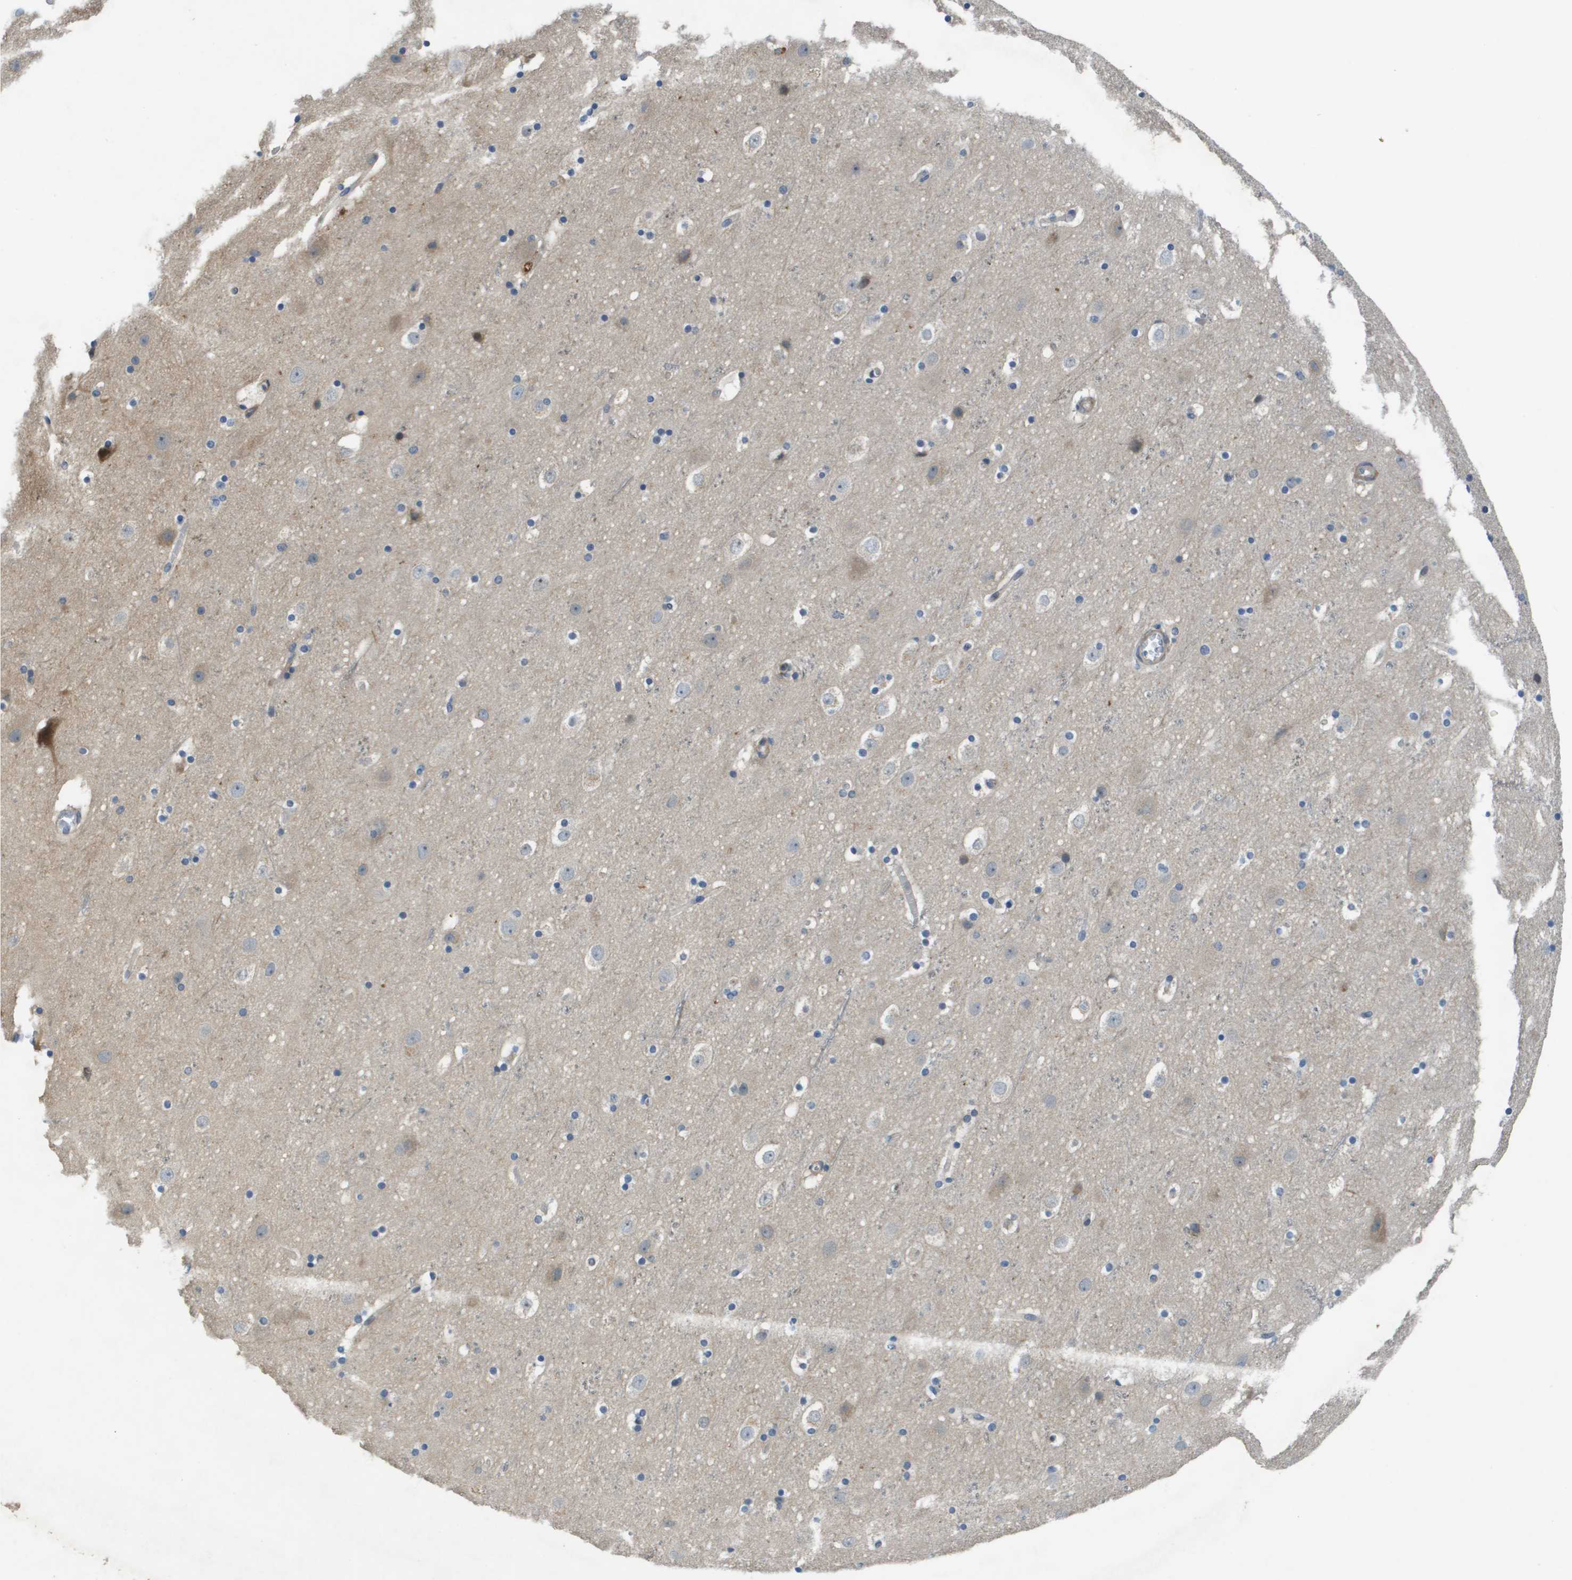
{"staining": {"intensity": "negative", "quantity": "none", "location": "none"}, "tissue": "cerebral cortex", "cell_type": "Endothelial cells", "image_type": "normal", "snomed": [{"axis": "morphology", "description": "Normal tissue, NOS"}, {"axis": "topography", "description": "Cerebral cortex"}], "caption": "DAB immunohistochemical staining of normal human cerebral cortex displays no significant staining in endothelial cells. (DAB (3,3'-diaminobenzidine) immunohistochemistry (IHC) visualized using brightfield microscopy, high magnification).", "gene": "SCN4B", "patient": {"sex": "male", "age": 45}}